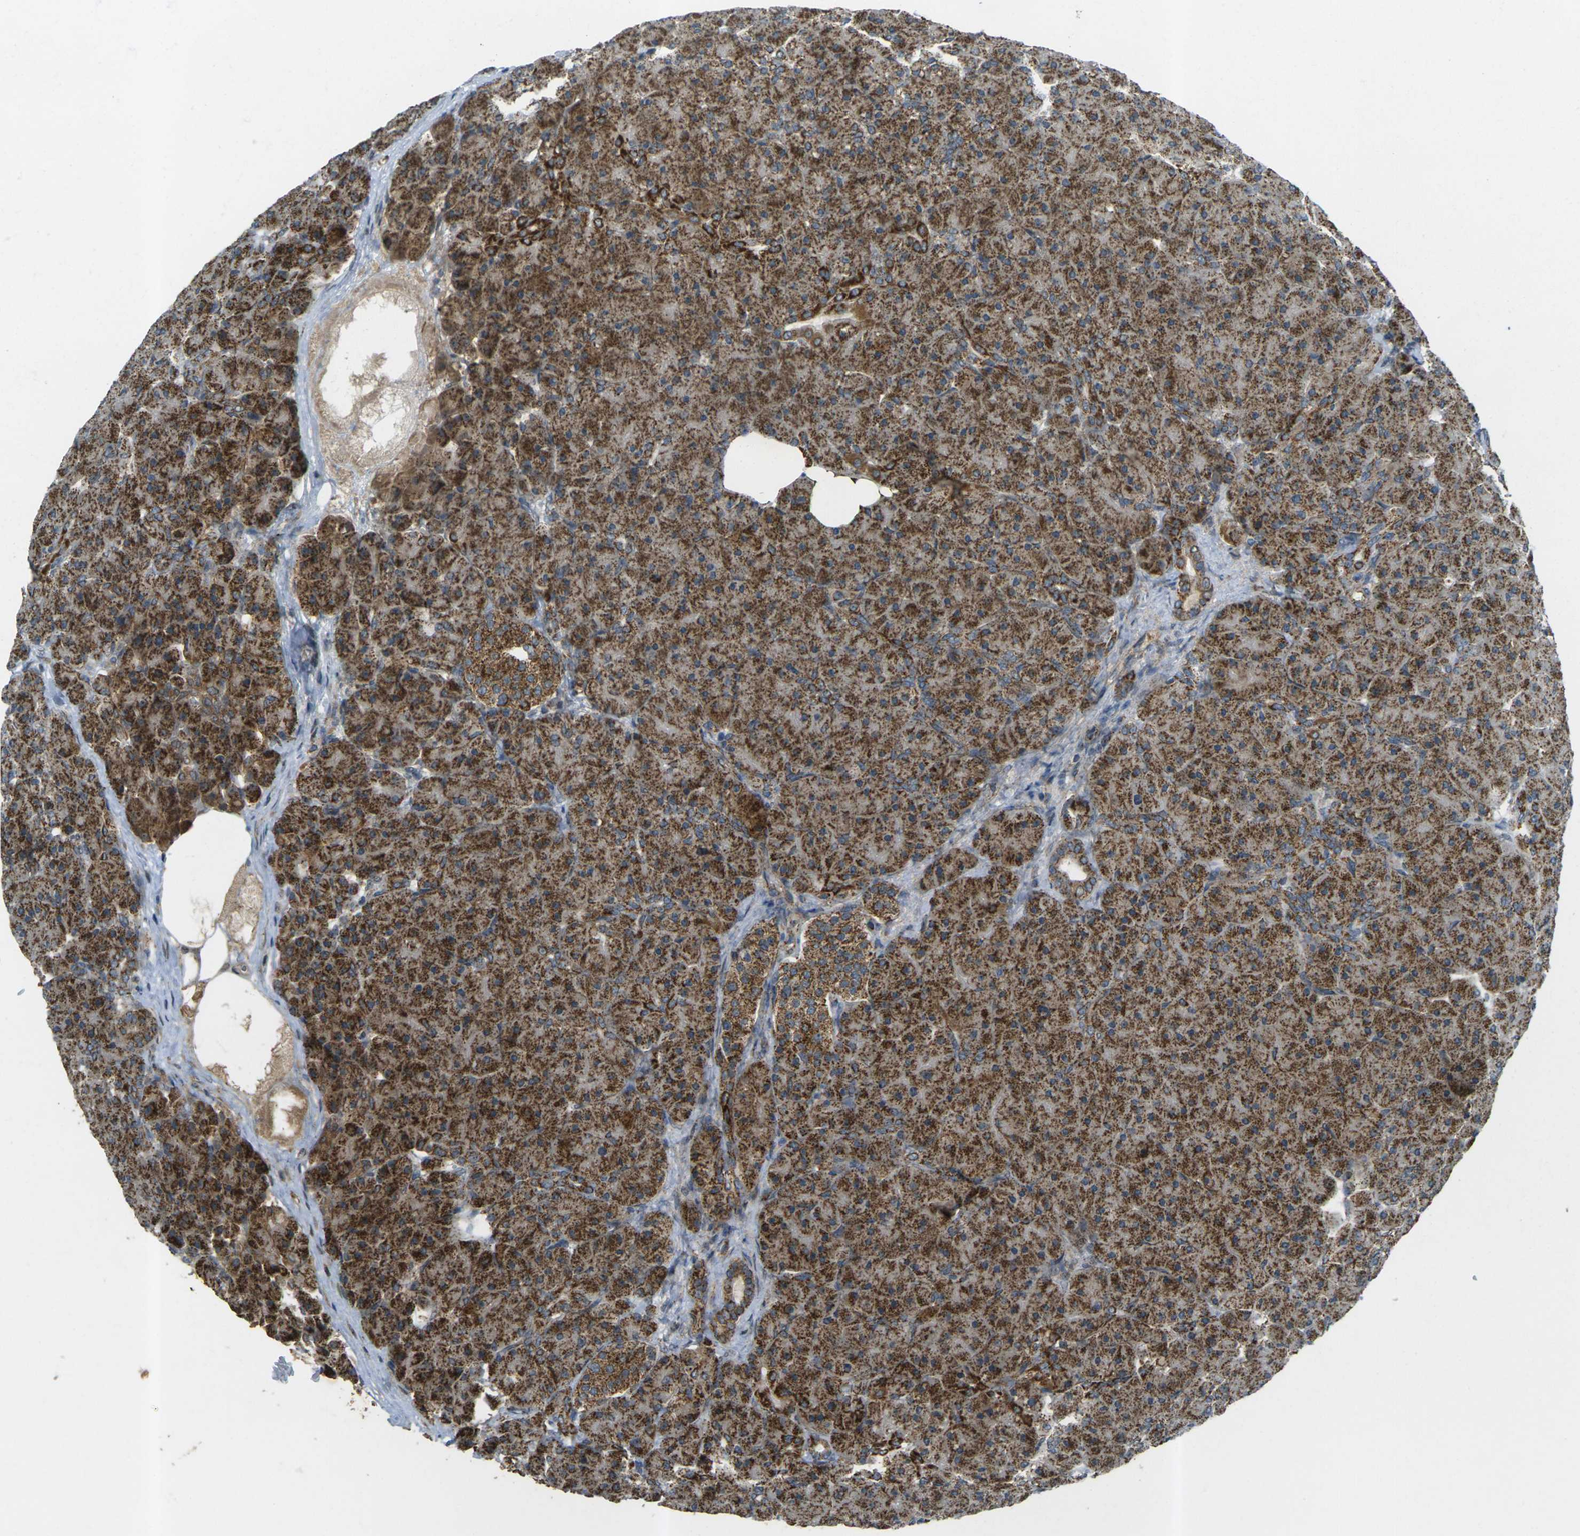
{"staining": {"intensity": "strong", "quantity": ">75%", "location": "cytoplasmic/membranous"}, "tissue": "pancreas", "cell_type": "Exocrine glandular cells", "image_type": "normal", "snomed": [{"axis": "morphology", "description": "Normal tissue, NOS"}, {"axis": "topography", "description": "Pancreas"}], "caption": "DAB (3,3'-diaminobenzidine) immunohistochemical staining of benign pancreas shows strong cytoplasmic/membranous protein positivity in about >75% of exocrine glandular cells.", "gene": "IGF1R", "patient": {"sex": "male", "age": 66}}